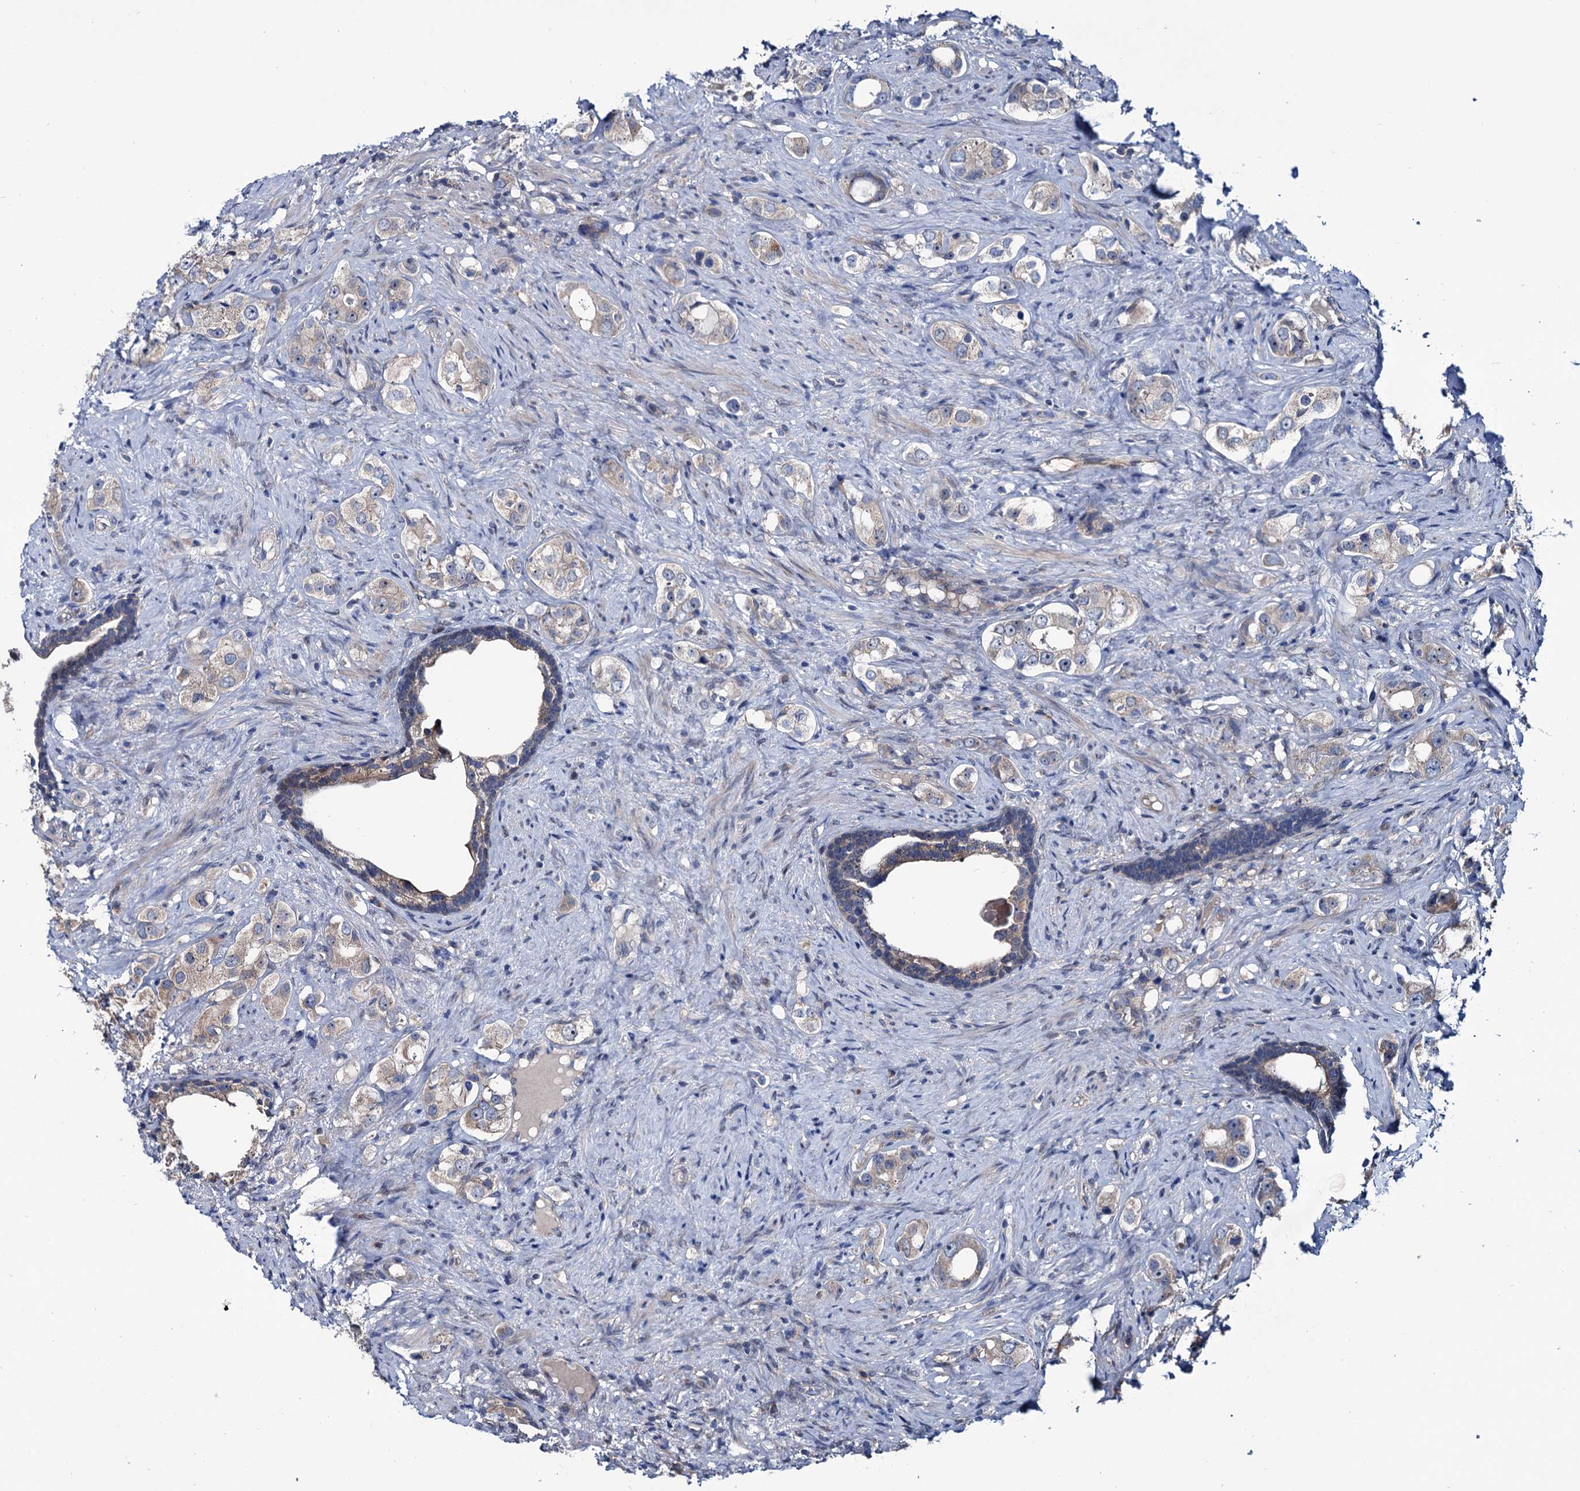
{"staining": {"intensity": "weak", "quantity": "25%-75%", "location": "cytoplasmic/membranous"}, "tissue": "prostate cancer", "cell_type": "Tumor cells", "image_type": "cancer", "snomed": [{"axis": "morphology", "description": "Adenocarcinoma, High grade"}, {"axis": "topography", "description": "Prostate"}], "caption": "Tumor cells reveal low levels of weak cytoplasmic/membranous expression in about 25%-75% of cells in prostate adenocarcinoma (high-grade).", "gene": "EYA4", "patient": {"sex": "male", "age": 63}}